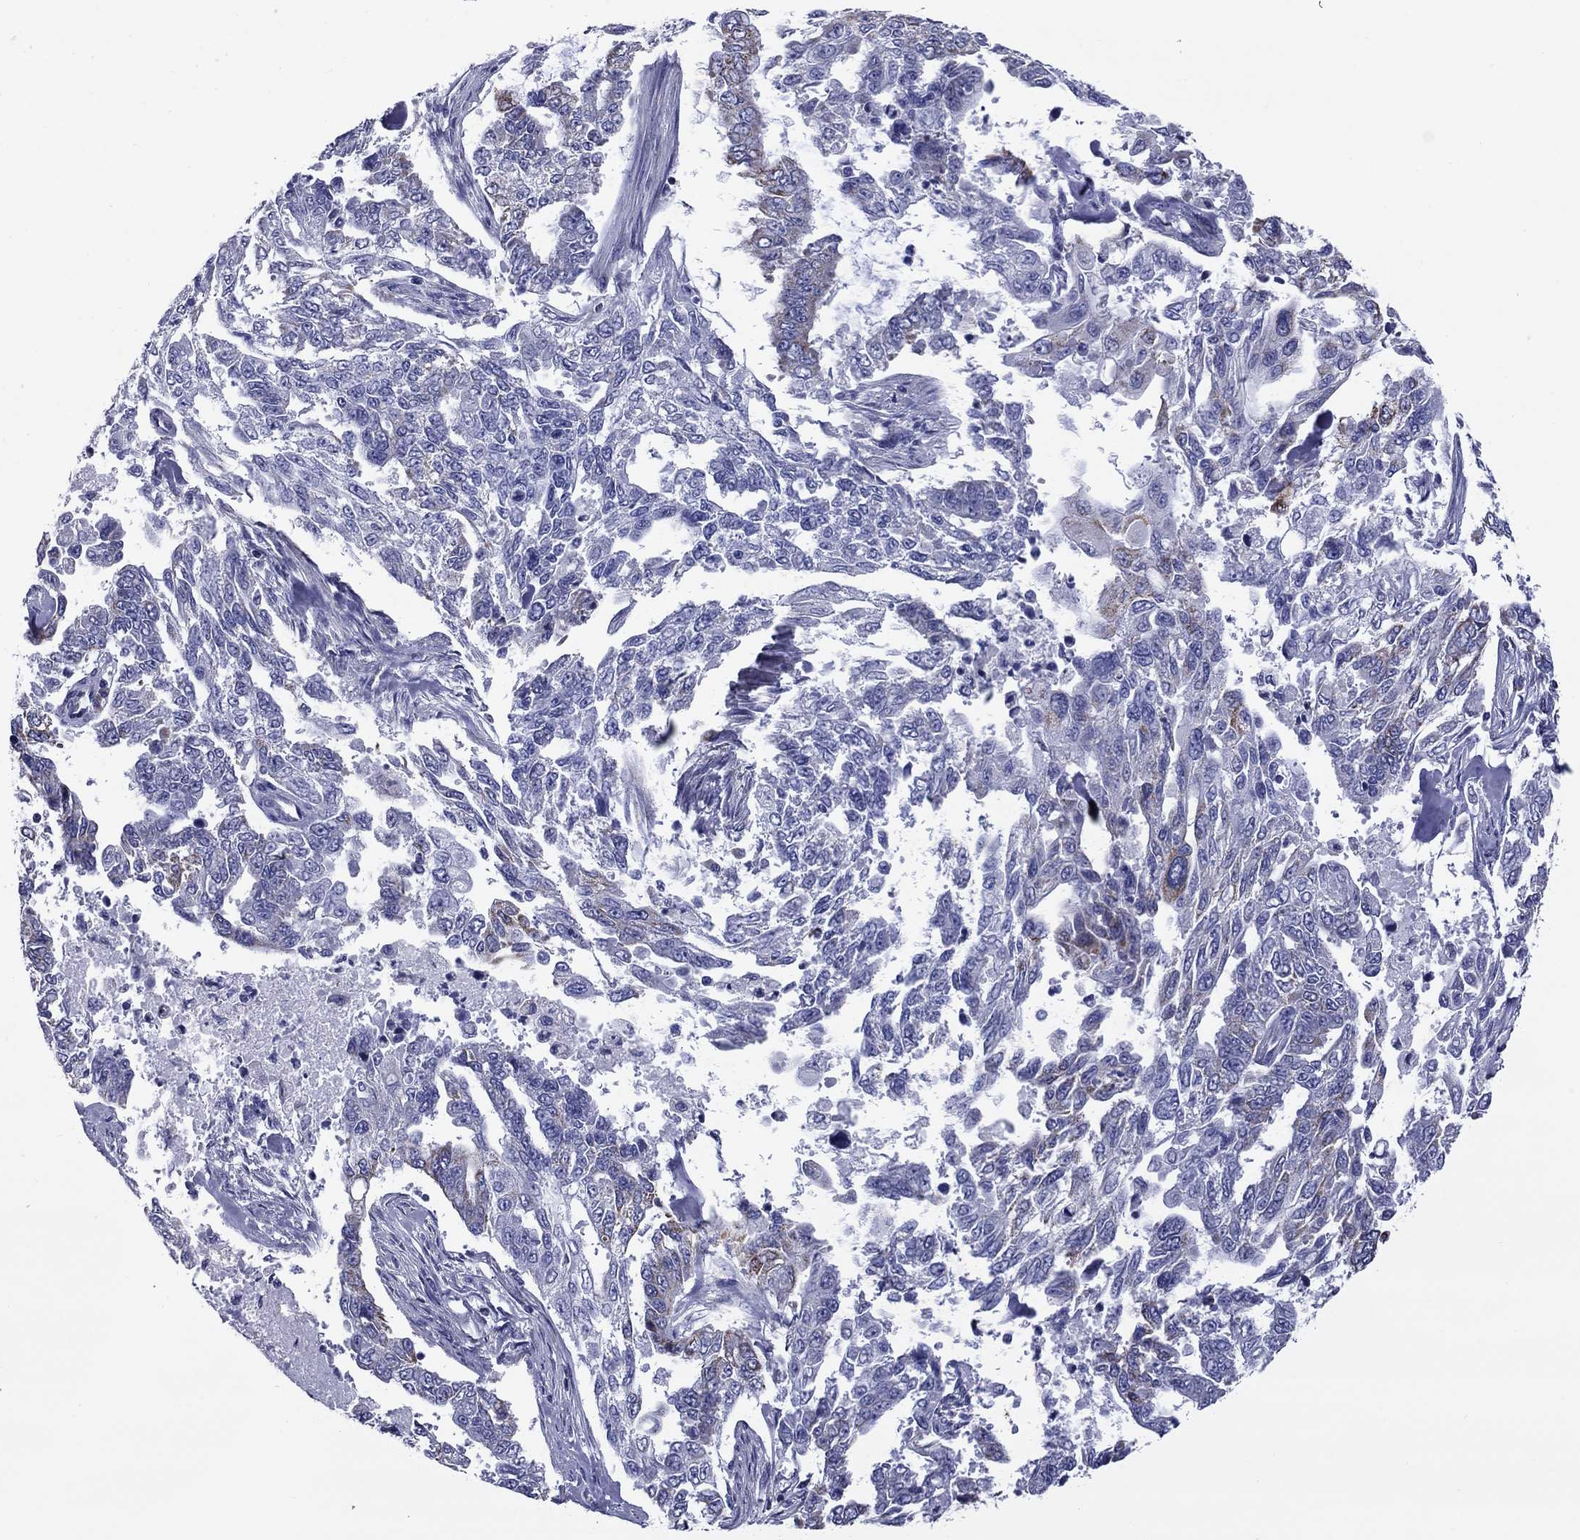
{"staining": {"intensity": "negative", "quantity": "none", "location": "none"}, "tissue": "endometrial cancer", "cell_type": "Tumor cells", "image_type": "cancer", "snomed": [{"axis": "morphology", "description": "Adenocarcinoma, NOS"}, {"axis": "topography", "description": "Uterus"}], "caption": "This is an immunohistochemistry (IHC) micrograph of human adenocarcinoma (endometrial). There is no staining in tumor cells.", "gene": "ACADSB", "patient": {"sex": "female", "age": 59}}